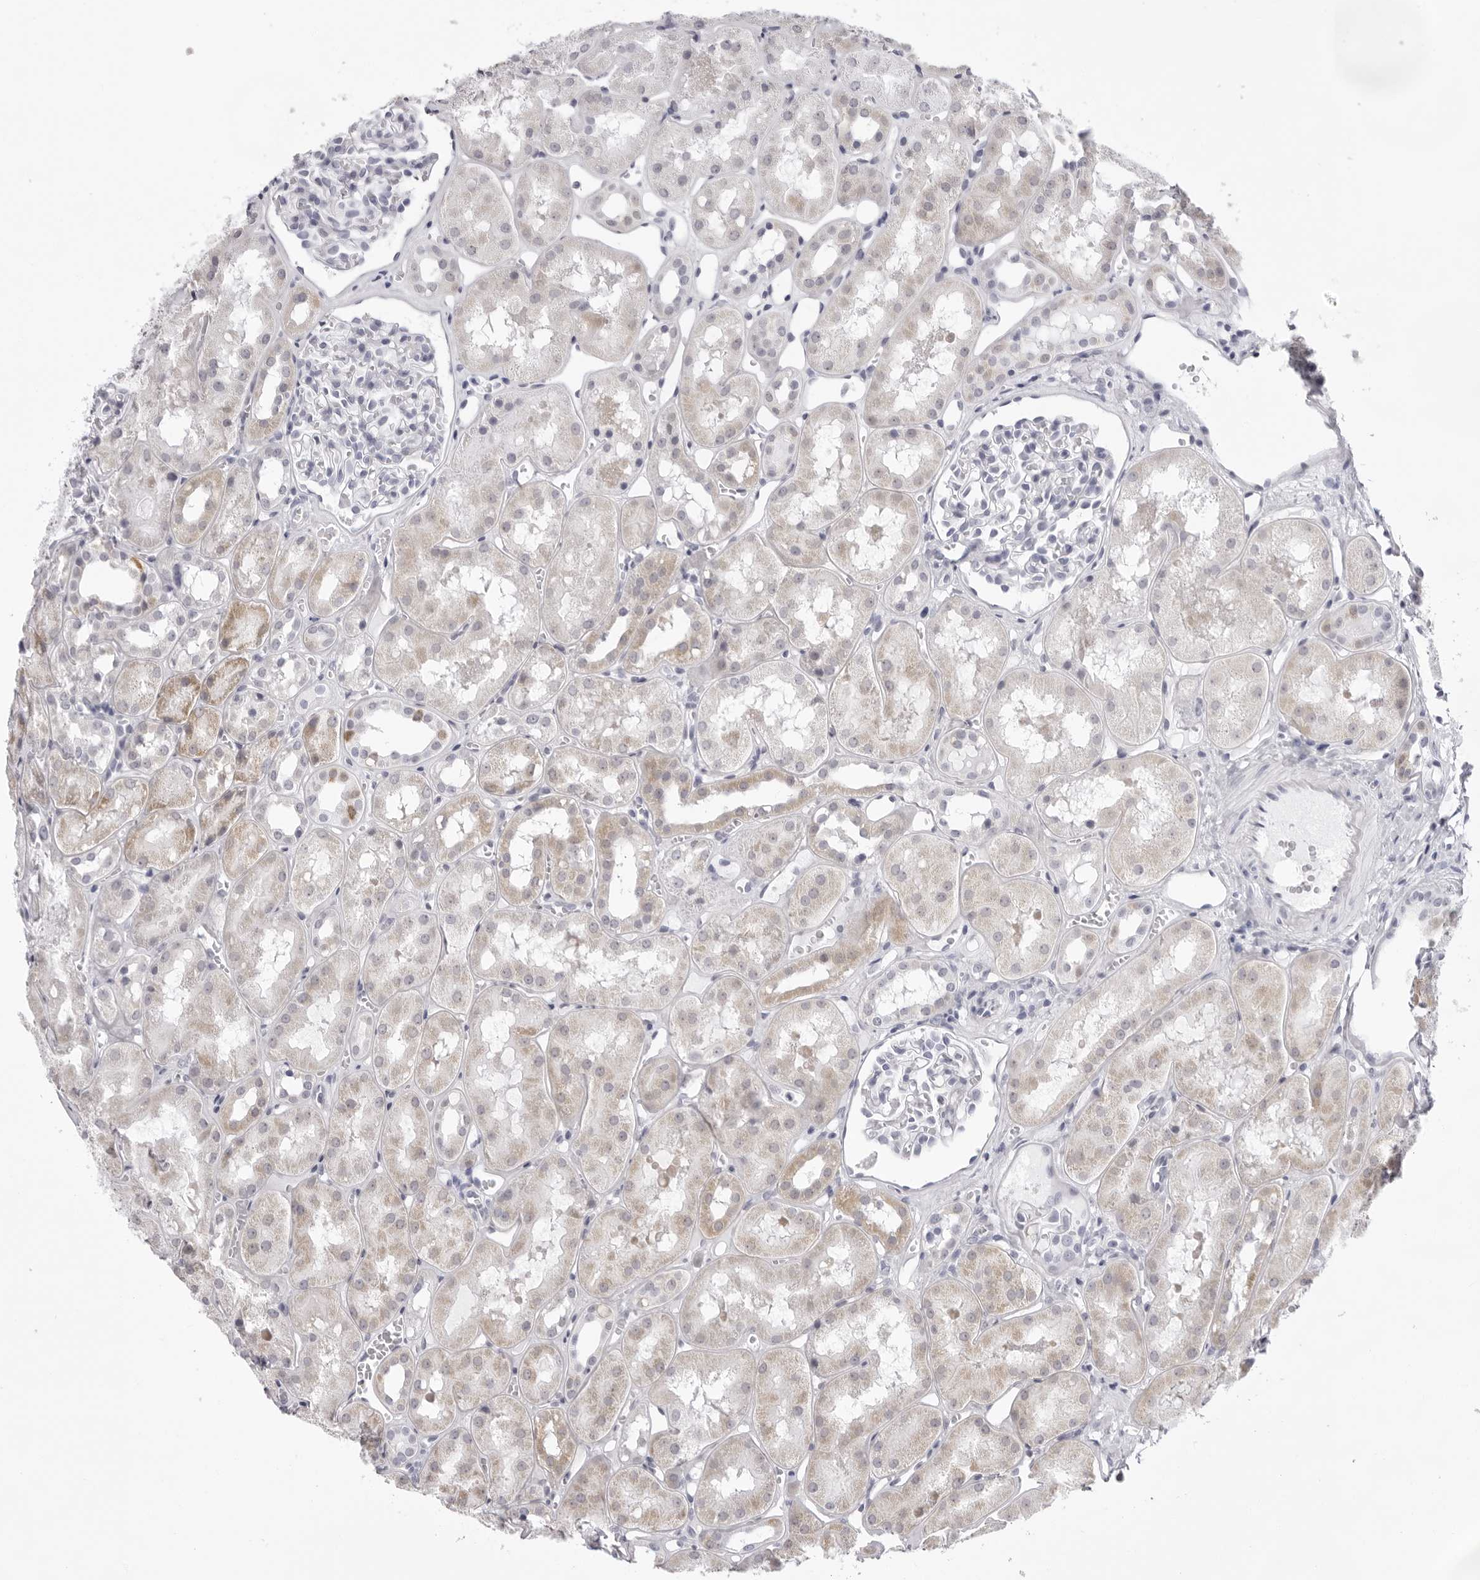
{"staining": {"intensity": "negative", "quantity": "none", "location": "none"}, "tissue": "kidney", "cell_type": "Cells in glomeruli", "image_type": "normal", "snomed": [{"axis": "morphology", "description": "Normal tissue, NOS"}, {"axis": "topography", "description": "Kidney"}], "caption": "Kidney stained for a protein using immunohistochemistry (IHC) demonstrates no staining cells in glomeruli.", "gene": "SMIM2", "patient": {"sex": "male", "age": 16}}